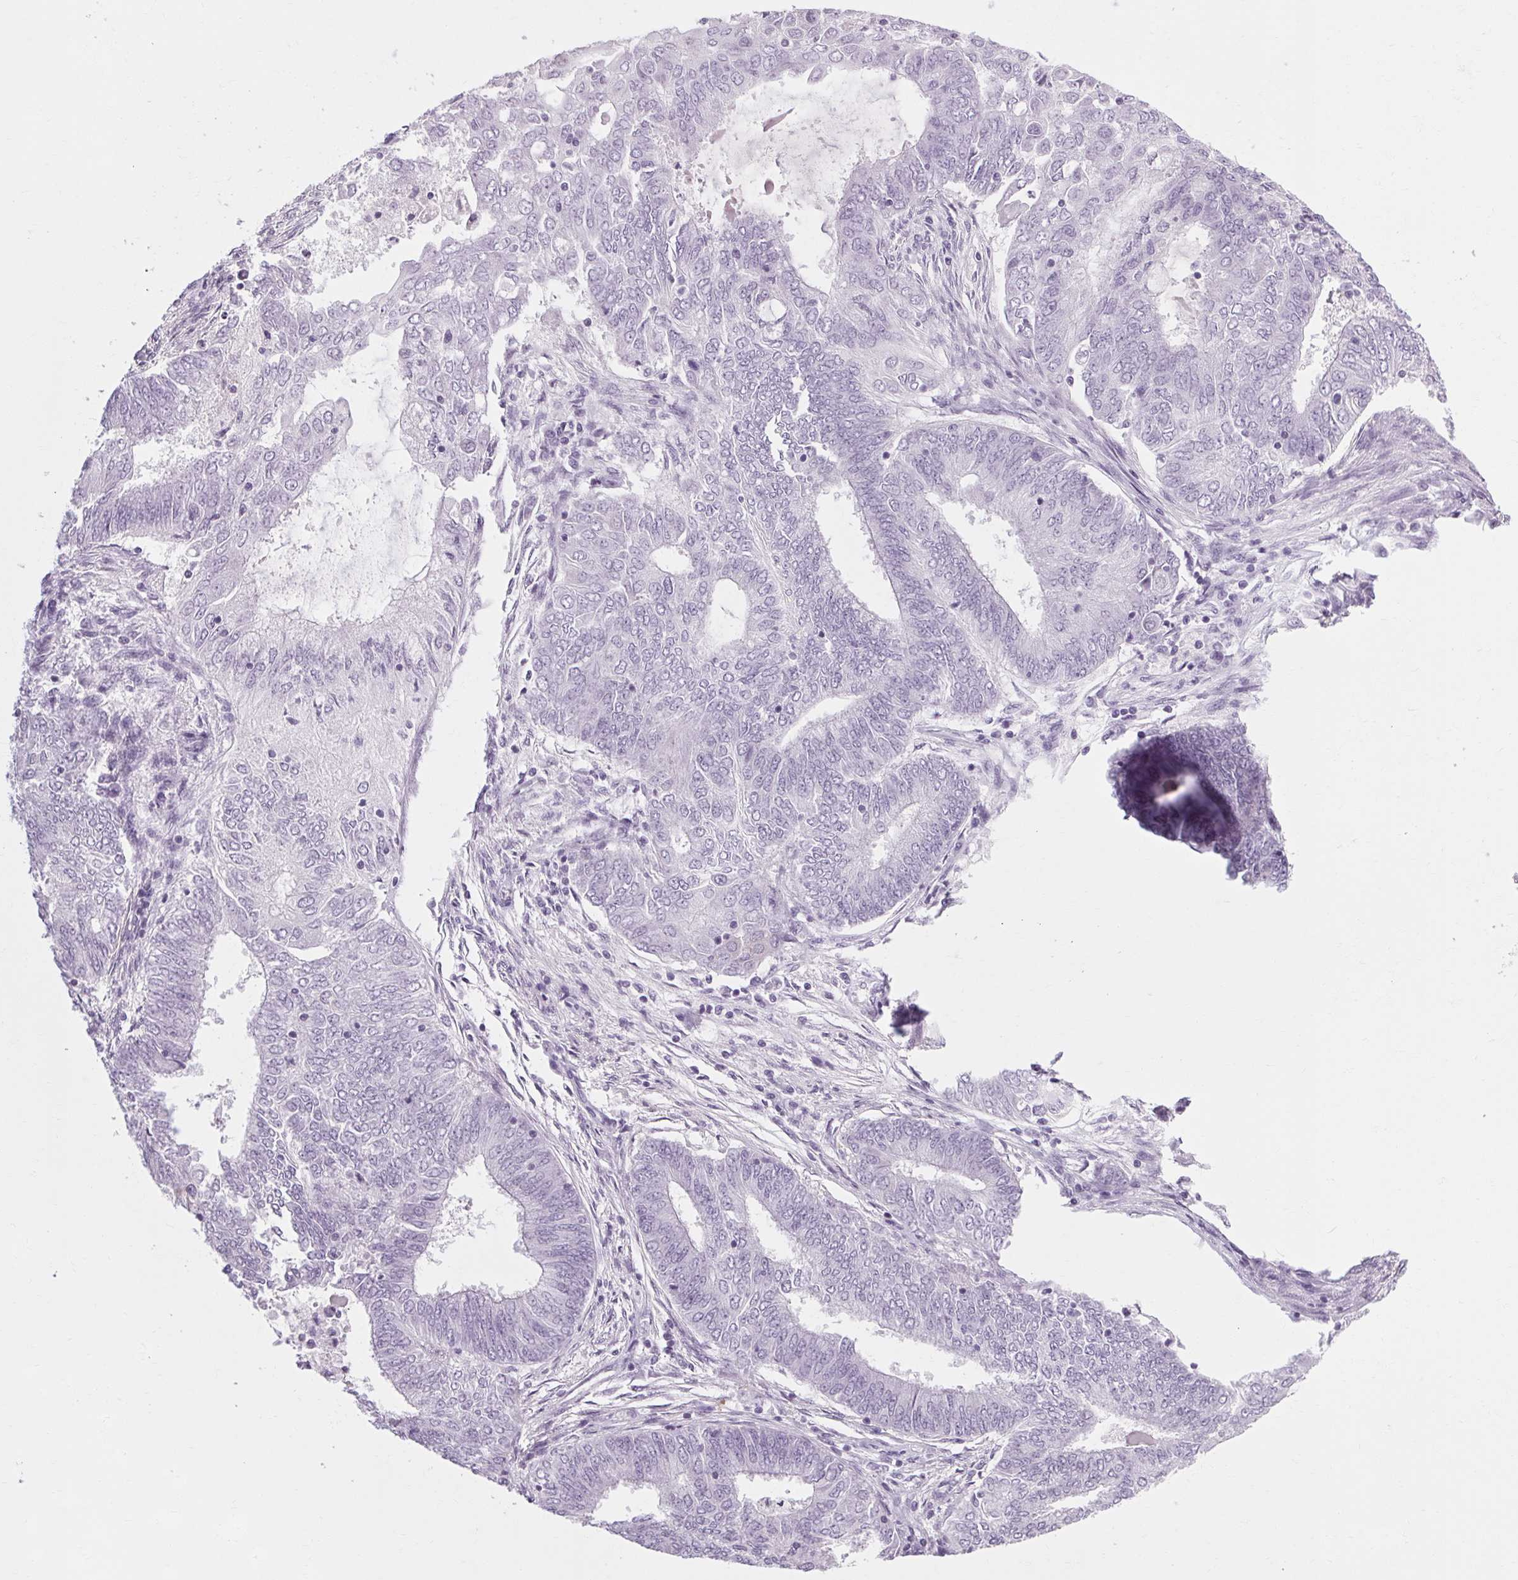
{"staining": {"intensity": "negative", "quantity": "none", "location": "none"}, "tissue": "endometrial cancer", "cell_type": "Tumor cells", "image_type": "cancer", "snomed": [{"axis": "morphology", "description": "Adenocarcinoma, NOS"}, {"axis": "topography", "description": "Endometrium"}], "caption": "Tumor cells show no significant expression in endometrial adenocarcinoma.", "gene": "POMC", "patient": {"sex": "female", "age": 62}}